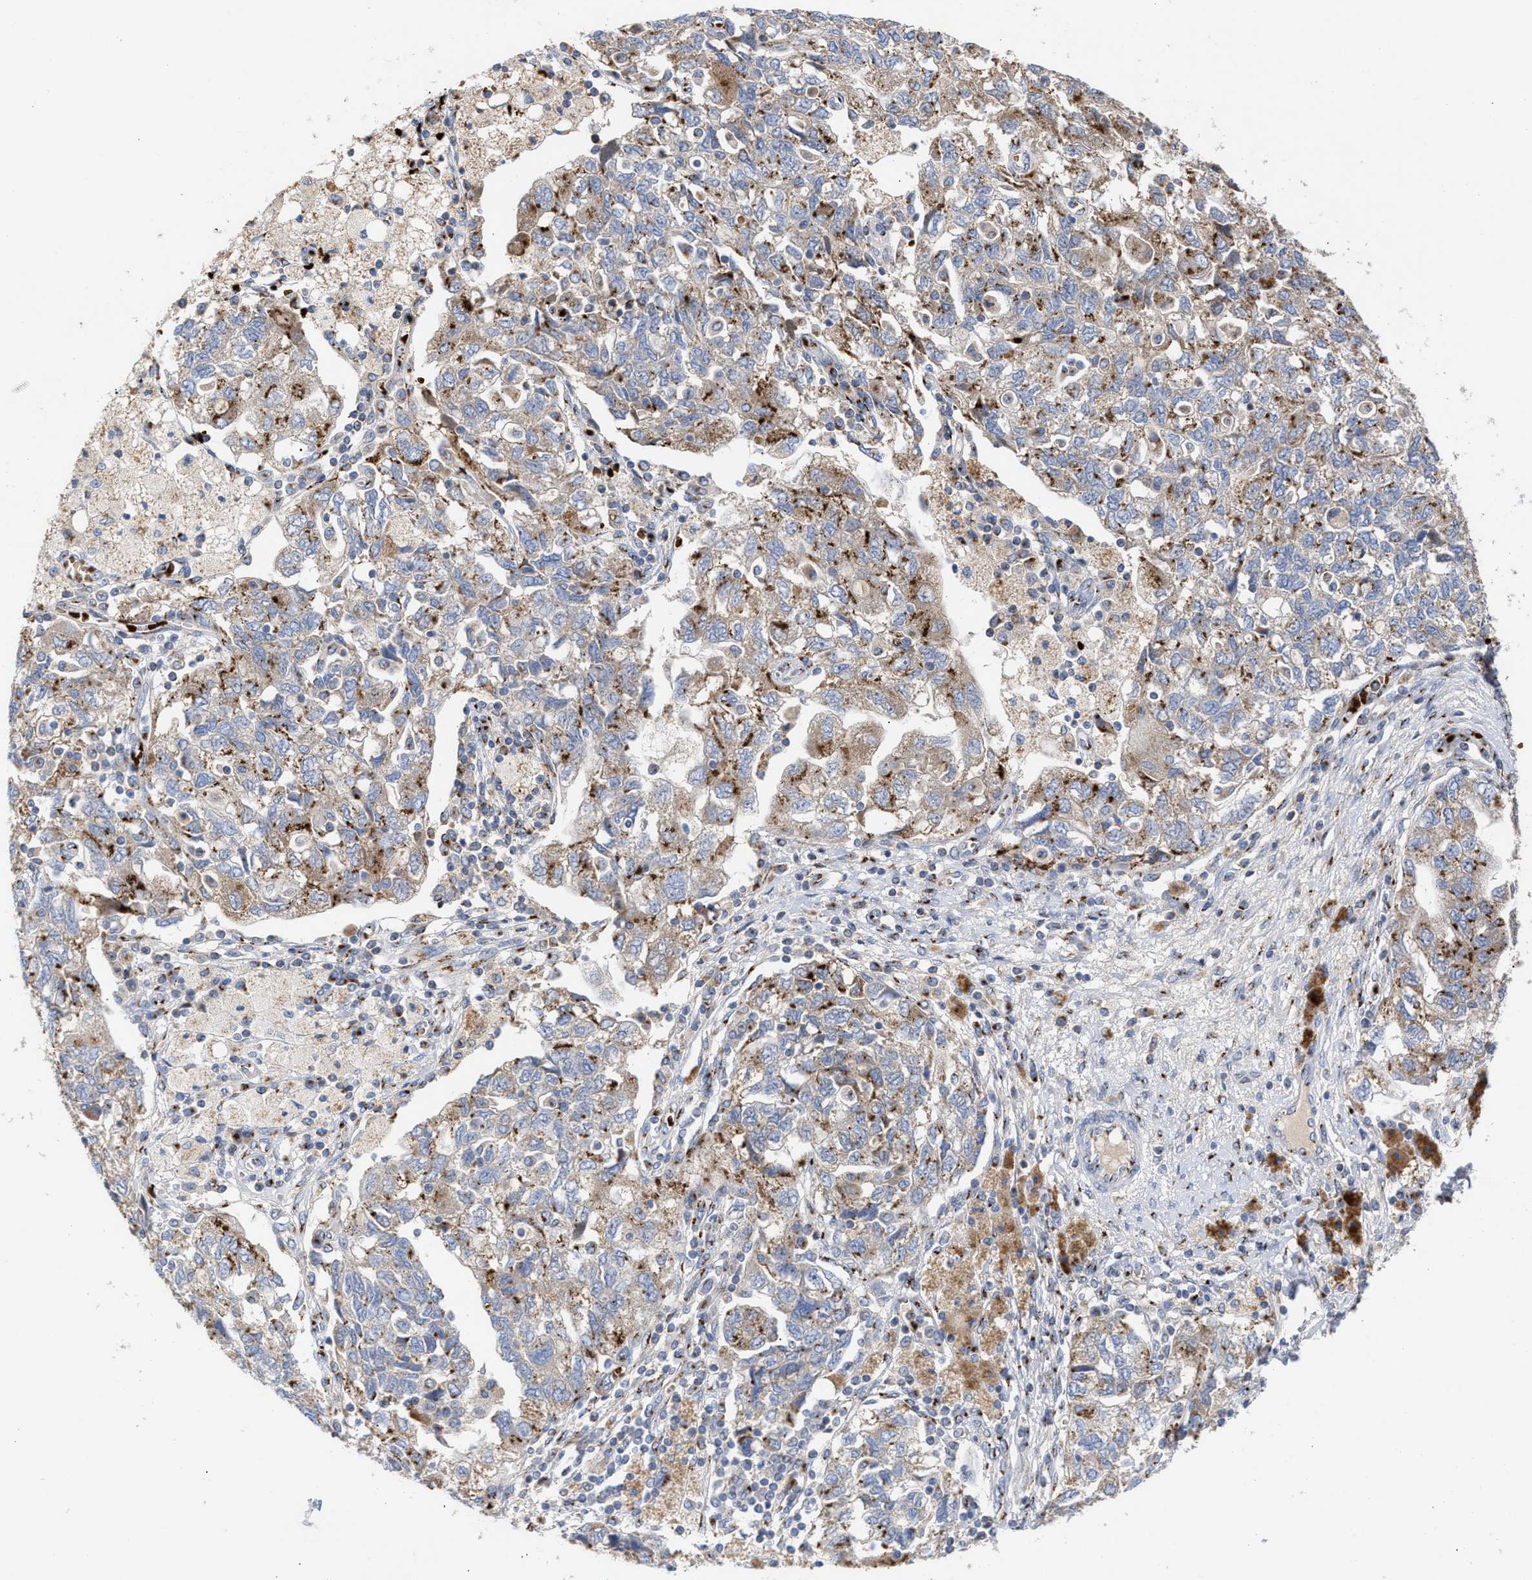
{"staining": {"intensity": "moderate", "quantity": ">75%", "location": "cytoplasmic/membranous"}, "tissue": "ovarian cancer", "cell_type": "Tumor cells", "image_type": "cancer", "snomed": [{"axis": "morphology", "description": "Carcinoma, NOS"}, {"axis": "morphology", "description": "Cystadenocarcinoma, serous, NOS"}, {"axis": "topography", "description": "Ovary"}], "caption": "Immunohistochemistry histopathology image of neoplastic tissue: ovarian cancer (serous cystadenocarcinoma) stained using IHC shows medium levels of moderate protein expression localized specifically in the cytoplasmic/membranous of tumor cells, appearing as a cytoplasmic/membranous brown color.", "gene": "CCL2", "patient": {"sex": "female", "age": 69}}